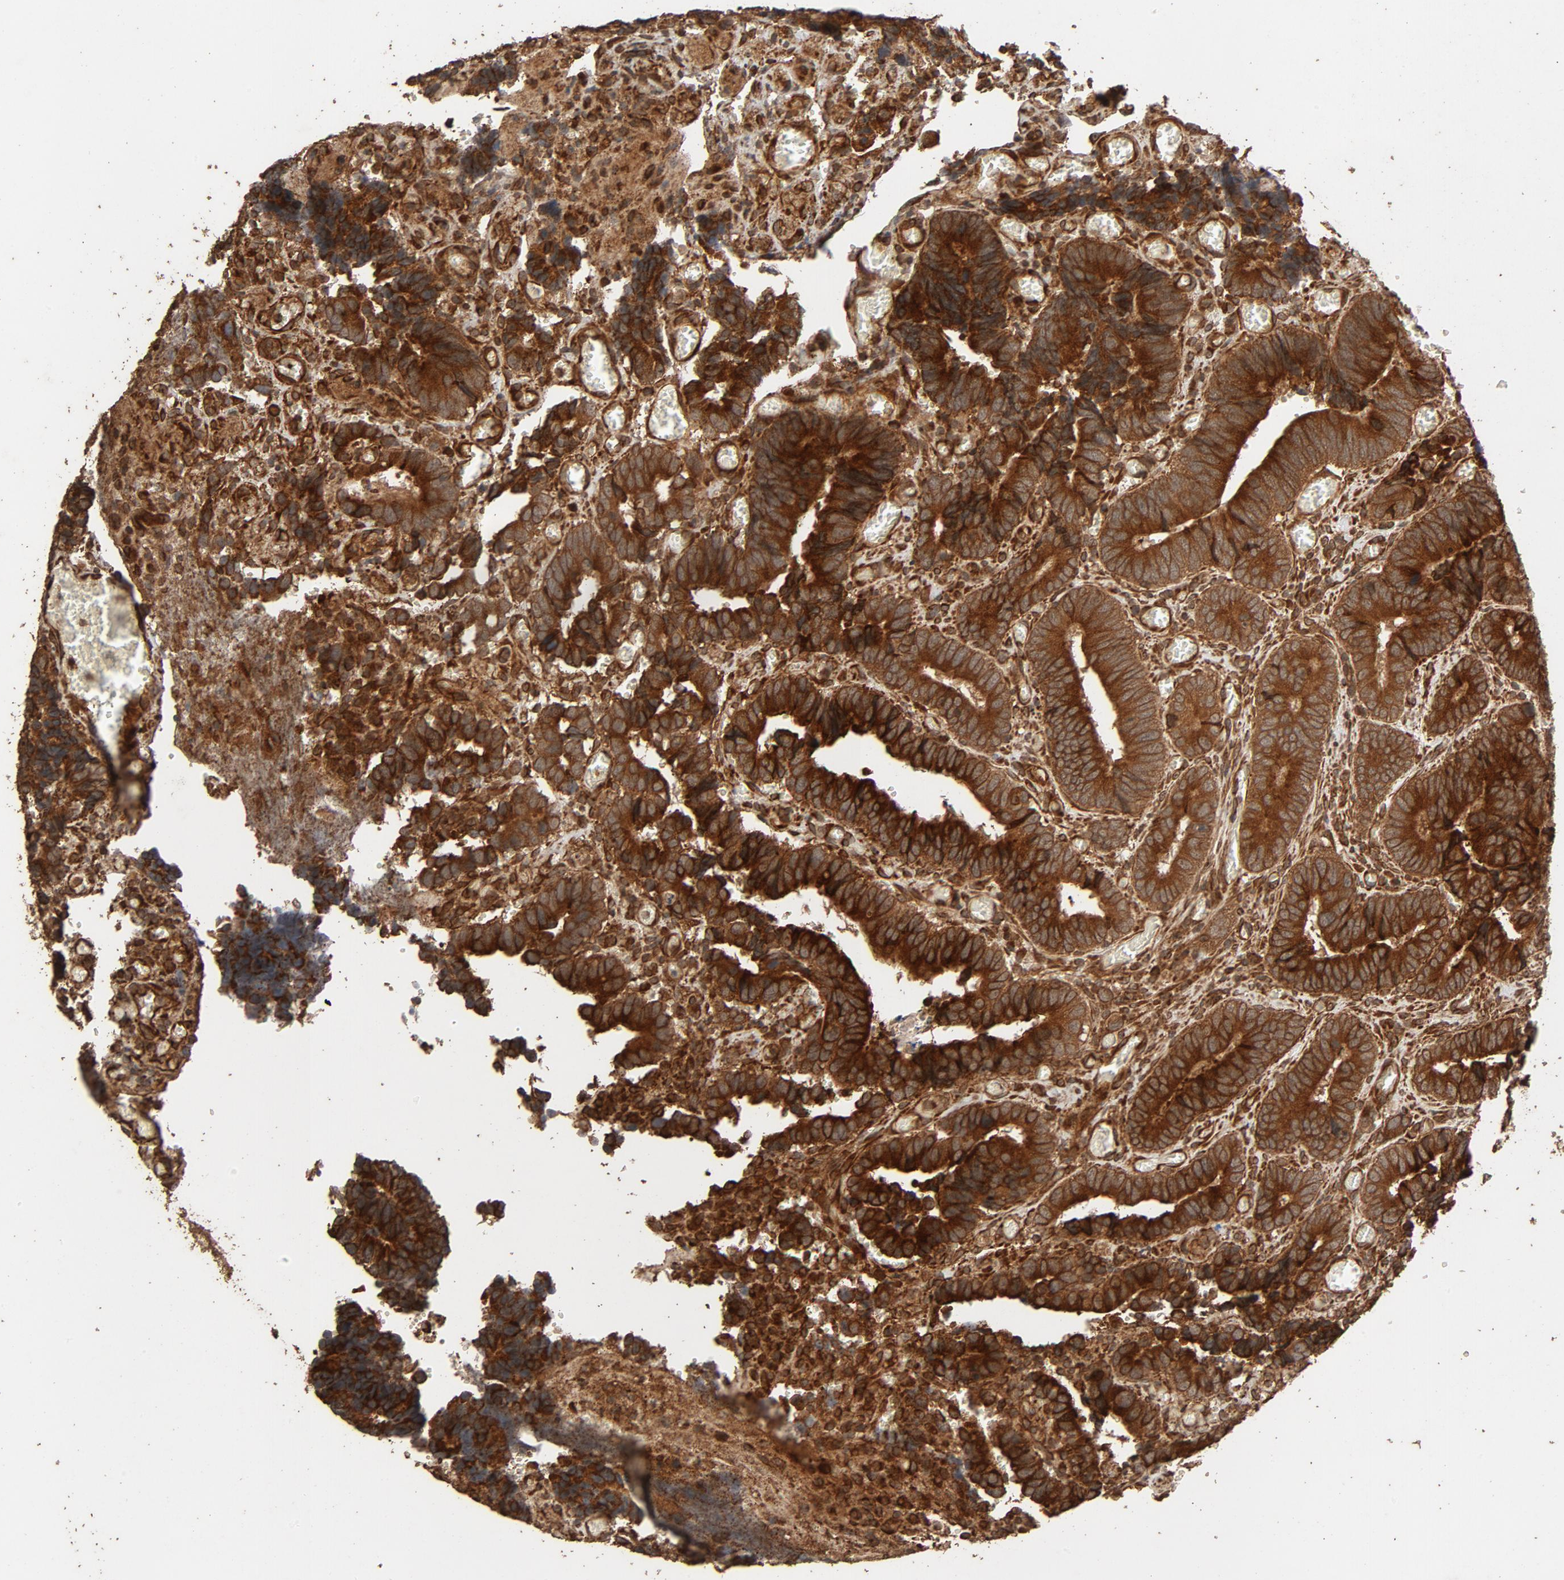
{"staining": {"intensity": "strong", "quantity": ">75%", "location": "cytoplasmic/membranous"}, "tissue": "colorectal cancer", "cell_type": "Tumor cells", "image_type": "cancer", "snomed": [{"axis": "morphology", "description": "Adenocarcinoma, NOS"}, {"axis": "topography", "description": "Colon"}], "caption": "Brown immunohistochemical staining in human colorectal adenocarcinoma exhibits strong cytoplasmic/membranous positivity in approximately >75% of tumor cells. Immunohistochemistry (ihc) stains the protein of interest in brown and the nuclei are stained blue.", "gene": "RPS6KA6", "patient": {"sex": "male", "age": 72}}